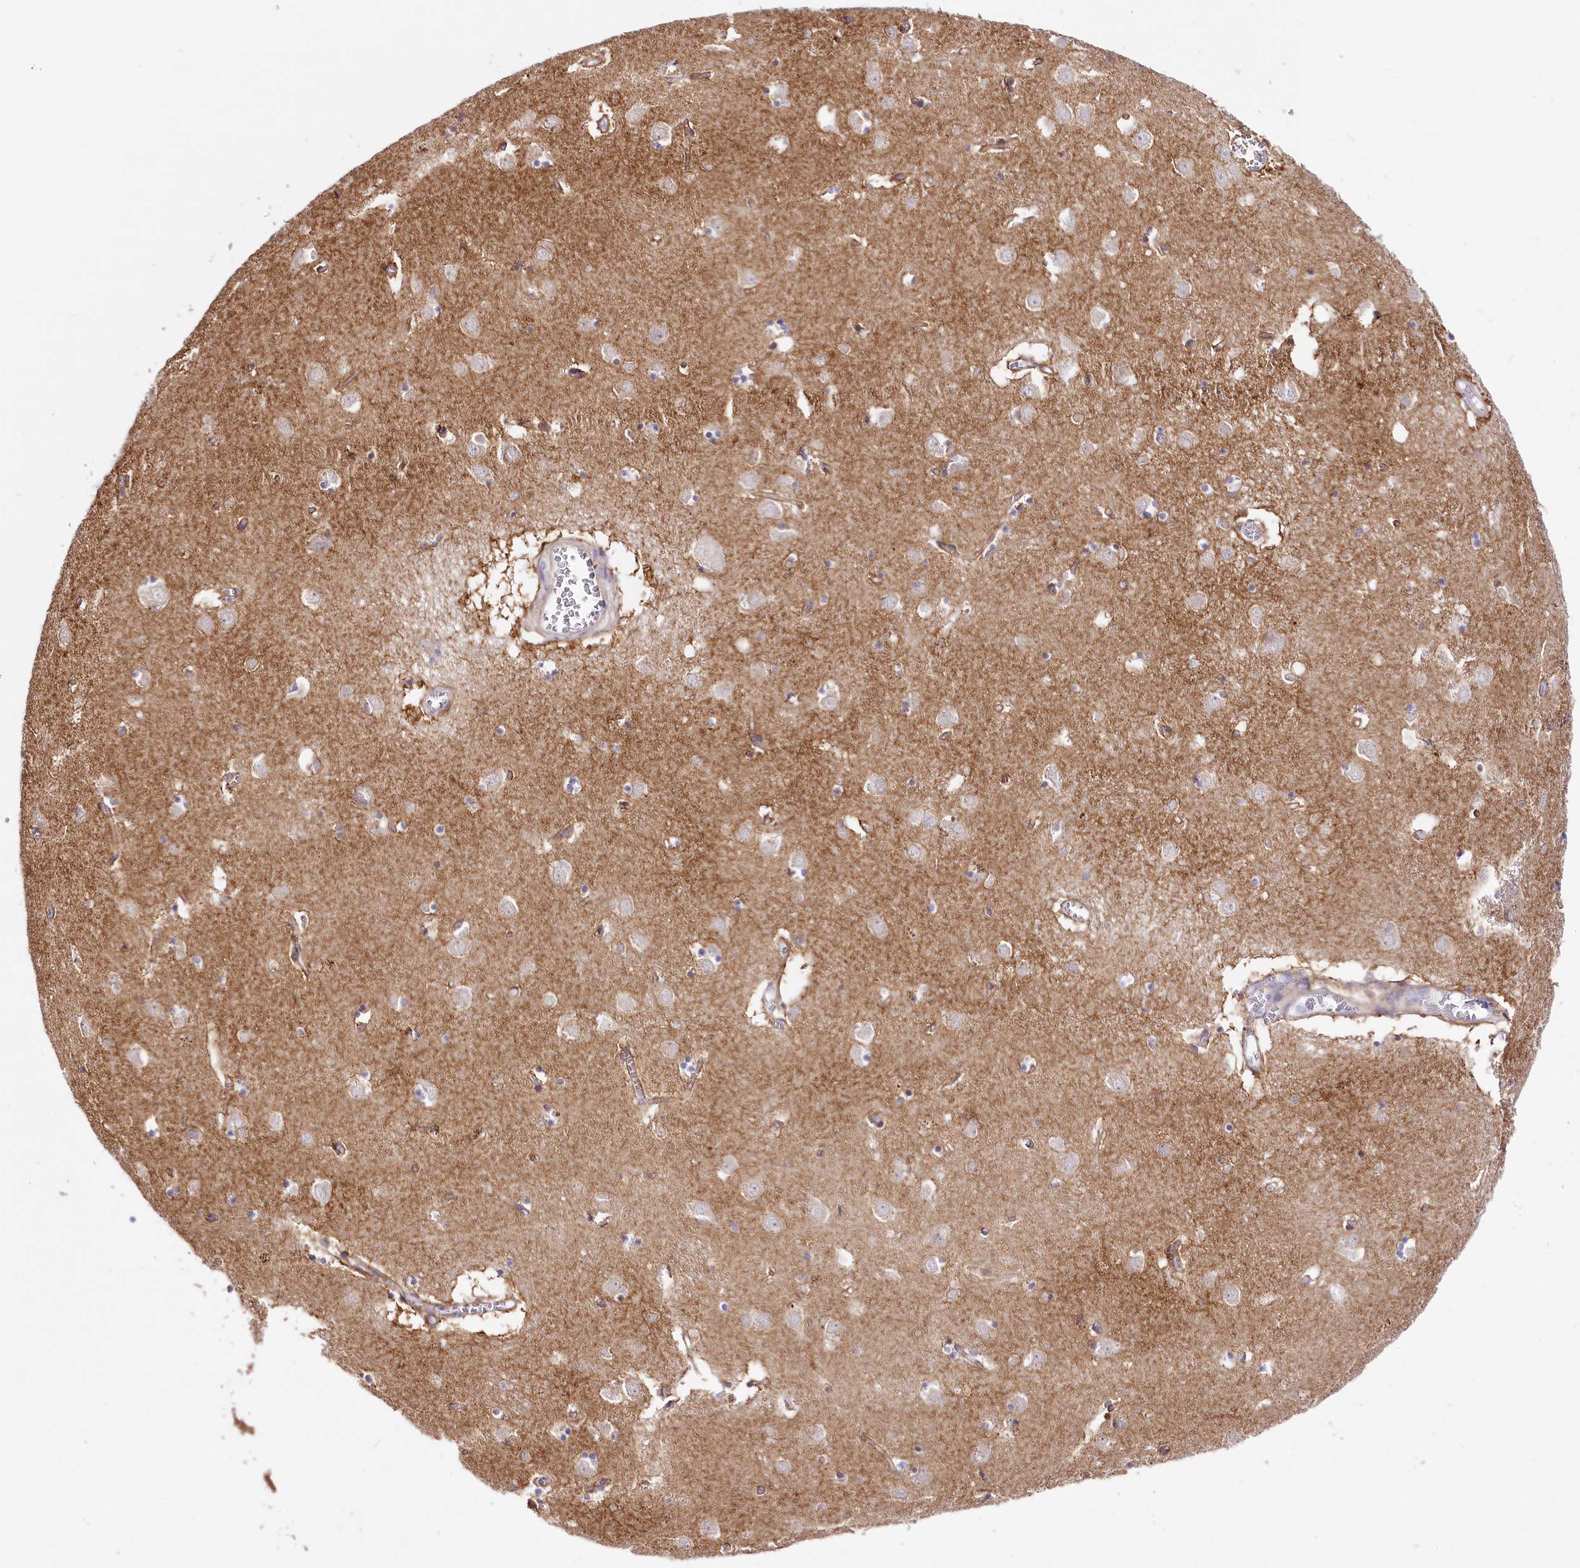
{"staining": {"intensity": "negative", "quantity": "none", "location": "none"}, "tissue": "caudate", "cell_type": "Glial cells", "image_type": "normal", "snomed": [{"axis": "morphology", "description": "Normal tissue, NOS"}, {"axis": "topography", "description": "Lateral ventricle wall"}], "caption": "Photomicrograph shows no significant protein expression in glial cells of normal caudate.", "gene": "ZNF226", "patient": {"sex": "male", "age": 70}}